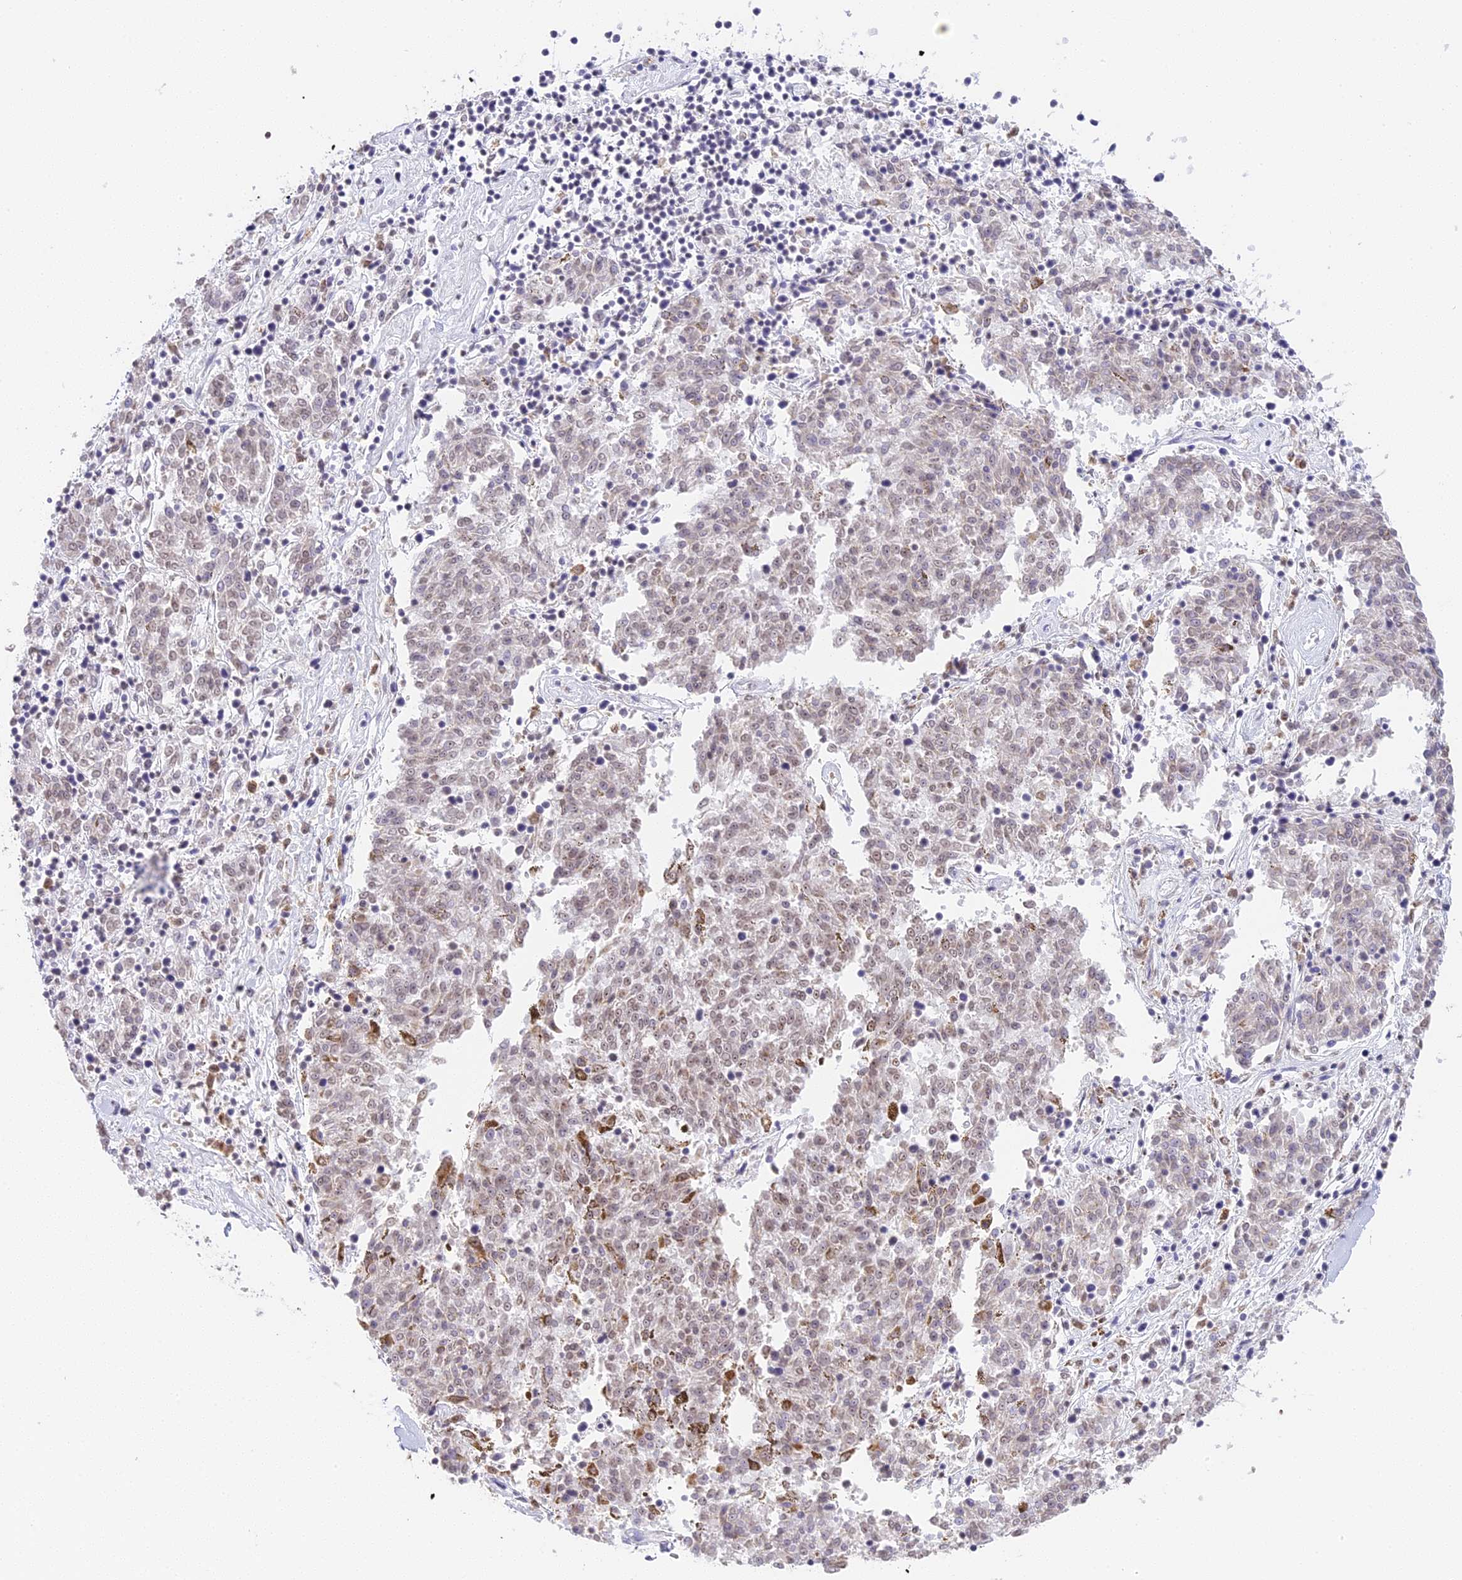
{"staining": {"intensity": "weak", "quantity": "25%-75%", "location": "nuclear"}, "tissue": "melanoma", "cell_type": "Tumor cells", "image_type": "cancer", "snomed": [{"axis": "morphology", "description": "Malignant melanoma, NOS"}, {"axis": "topography", "description": "Skin"}], "caption": "Melanoma stained with a brown dye displays weak nuclear positive positivity in about 25%-75% of tumor cells.", "gene": "HEATR5B", "patient": {"sex": "female", "age": 72}}